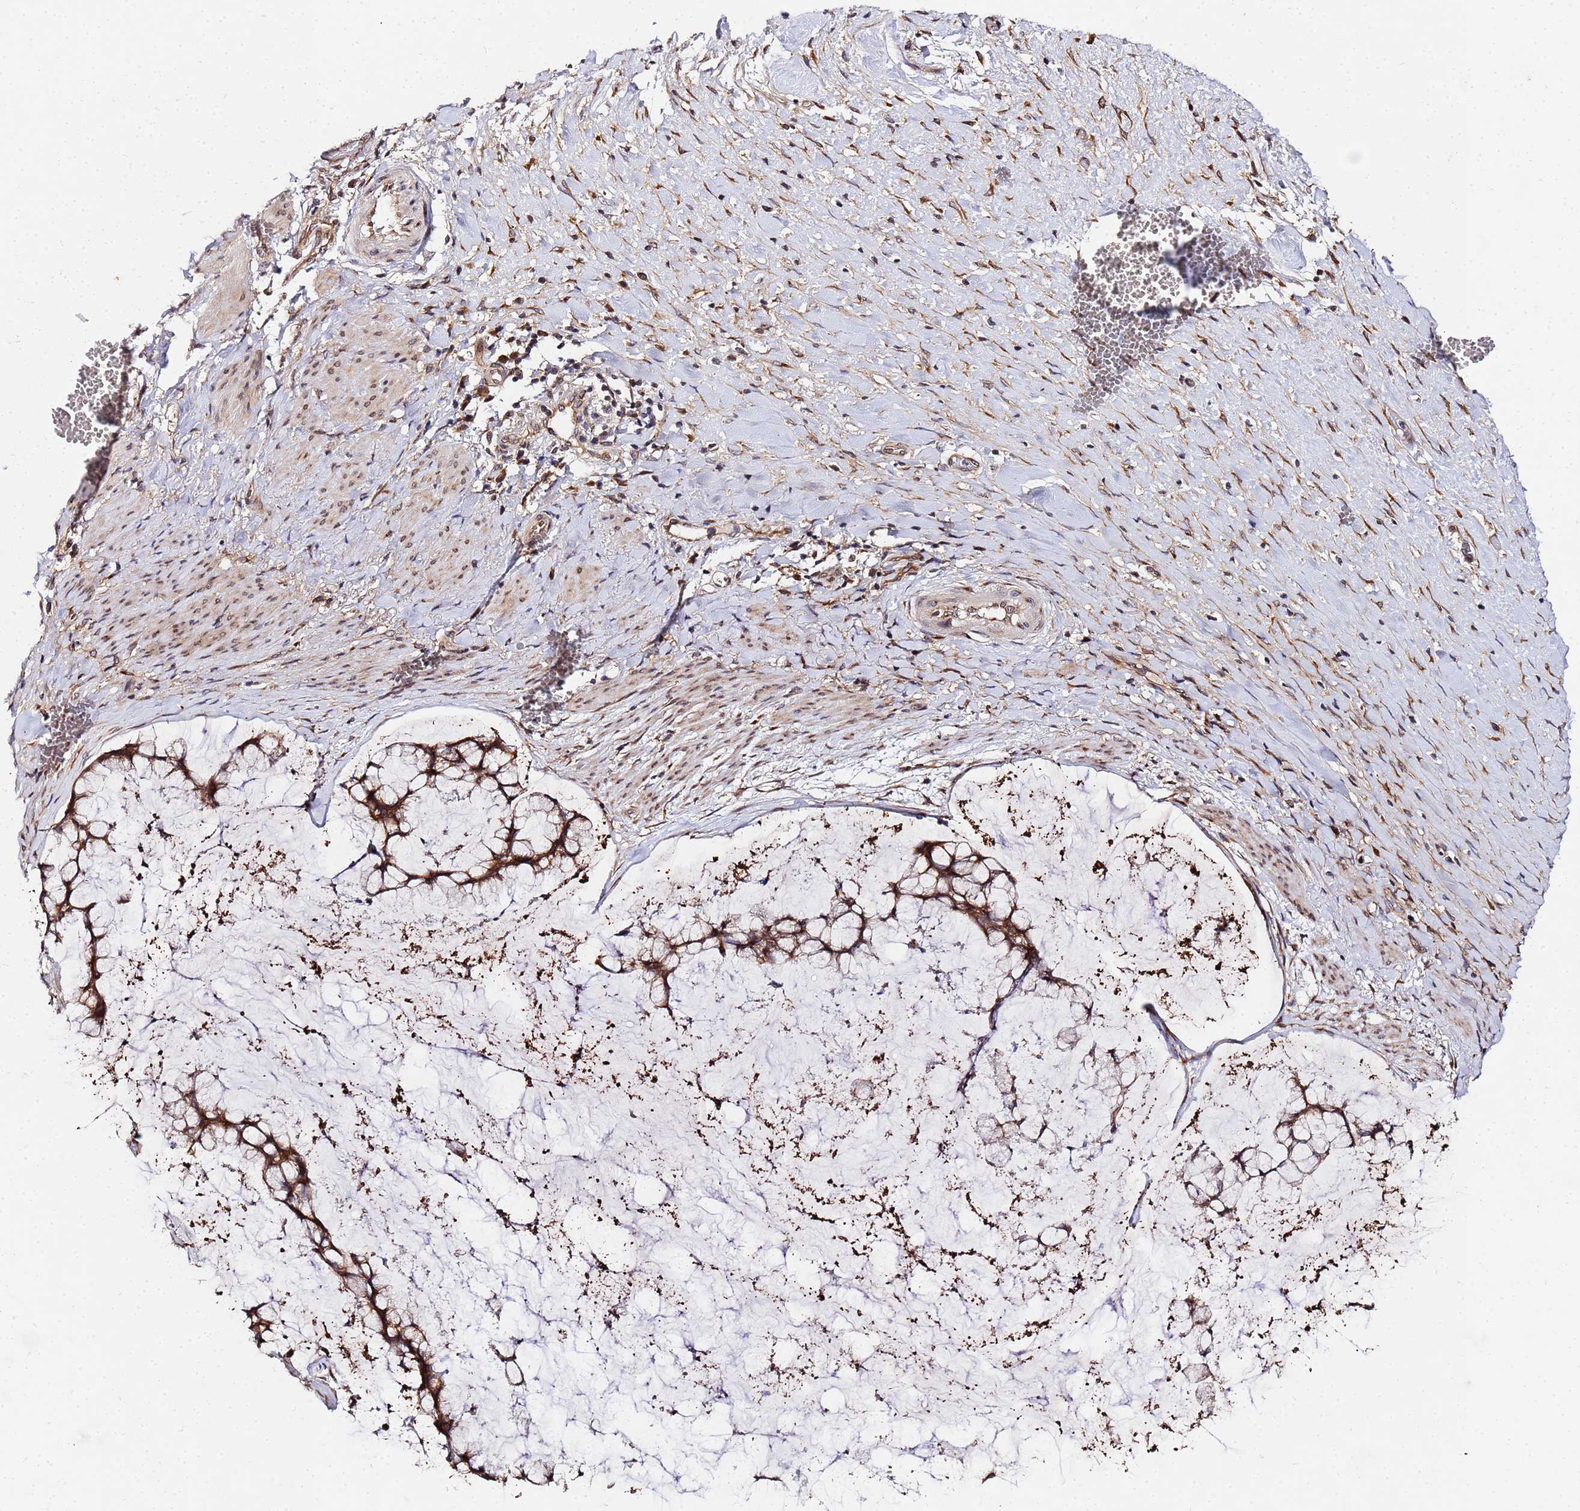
{"staining": {"intensity": "moderate", "quantity": ">75%", "location": "cytoplasmic/membranous"}, "tissue": "ovarian cancer", "cell_type": "Tumor cells", "image_type": "cancer", "snomed": [{"axis": "morphology", "description": "Cystadenocarcinoma, mucinous, NOS"}, {"axis": "topography", "description": "Ovary"}], "caption": "A brown stain labels moderate cytoplasmic/membranous positivity of a protein in mucinous cystadenocarcinoma (ovarian) tumor cells.", "gene": "UNC93B1", "patient": {"sex": "female", "age": 42}}